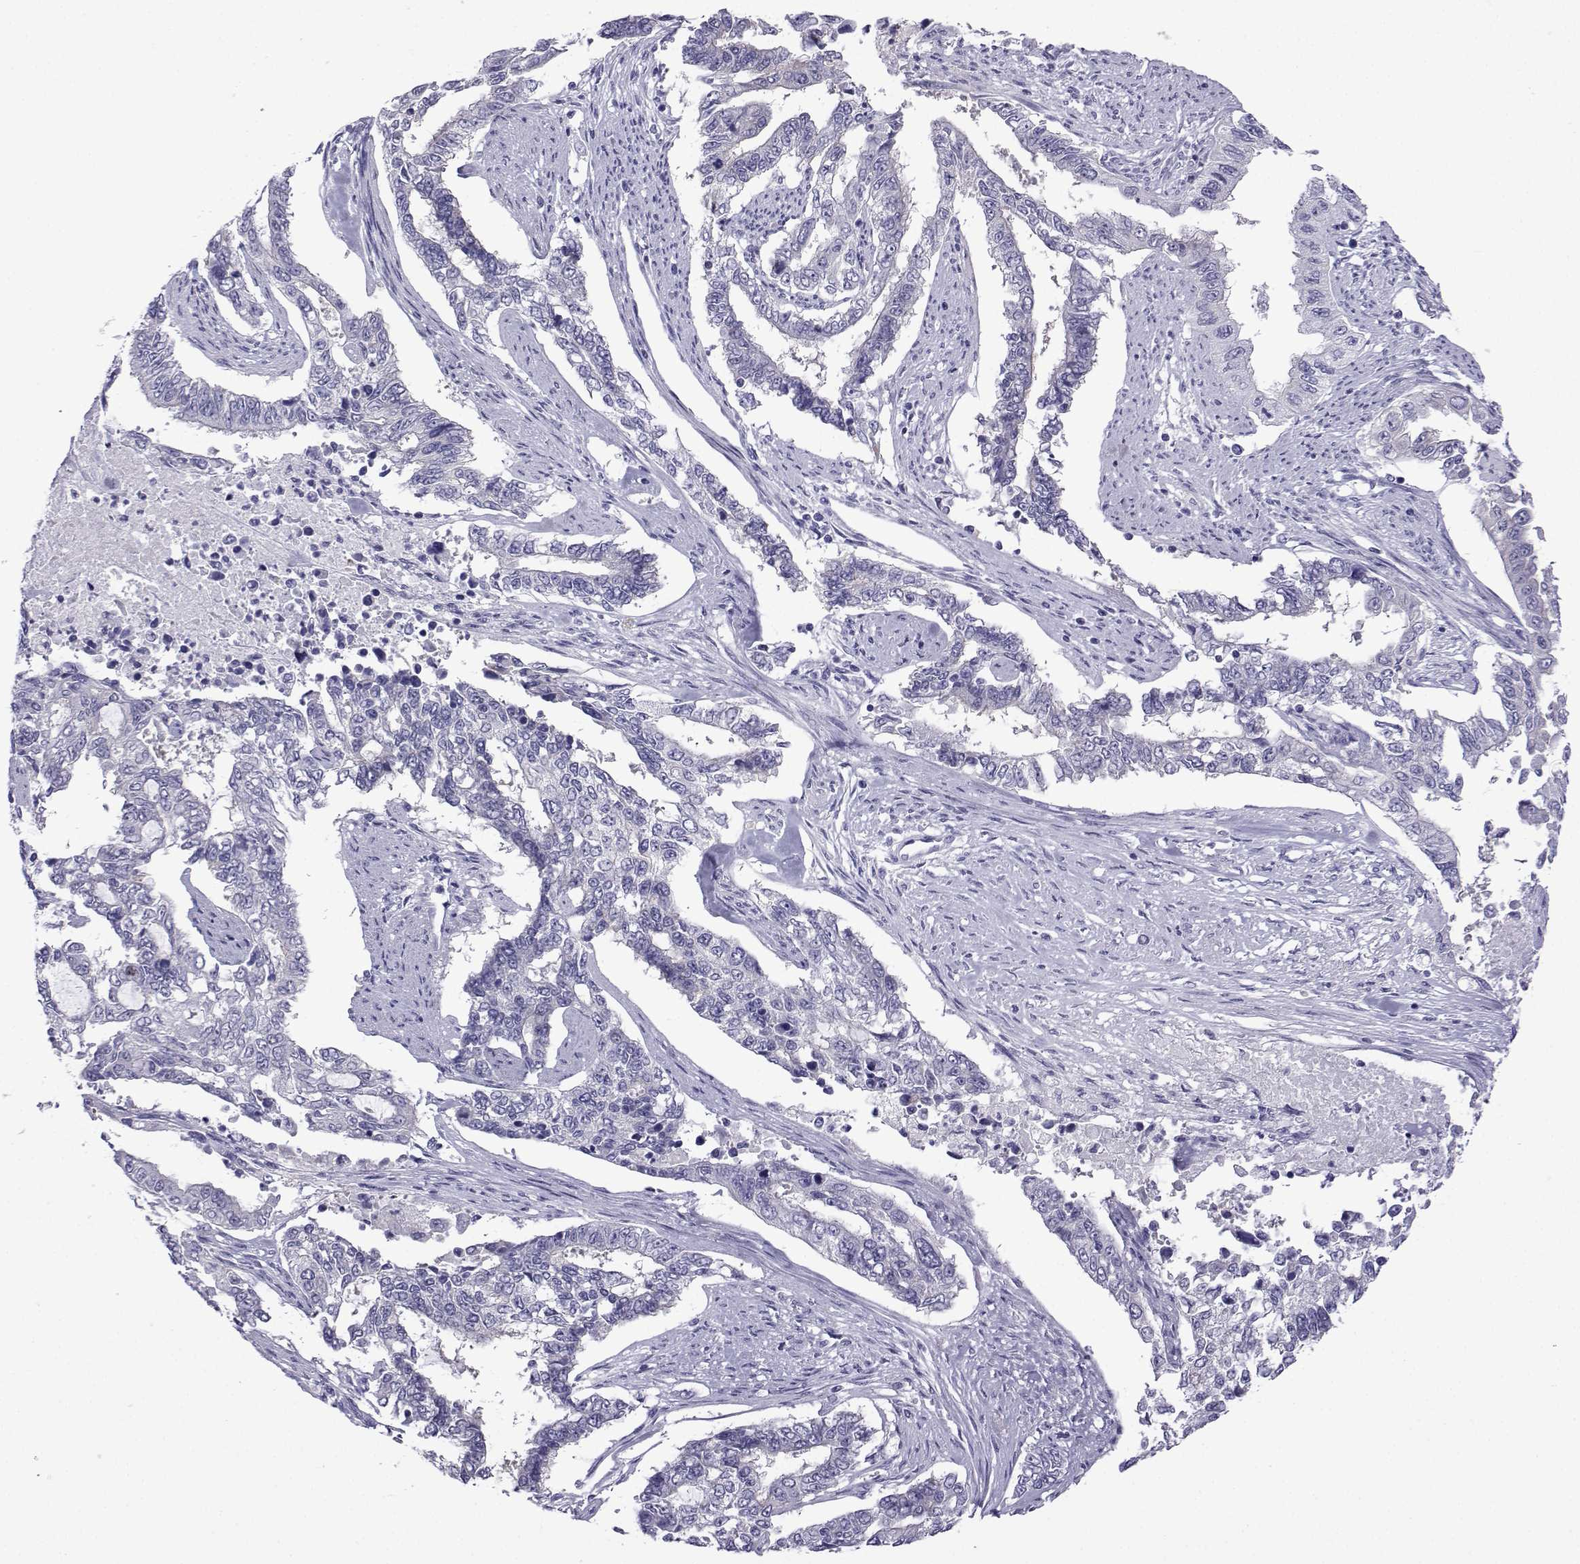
{"staining": {"intensity": "negative", "quantity": "none", "location": "none"}, "tissue": "endometrial cancer", "cell_type": "Tumor cells", "image_type": "cancer", "snomed": [{"axis": "morphology", "description": "Adenocarcinoma, NOS"}, {"axis": "topography", "description": "Uterus"}], "caption": "A photomicrograph of endometrial adenocarcinoma stained for a protein reveals no brown staining in tumor cells.", "gene": "COL22A1", "patient": {"sex": "female", "age": 59}}